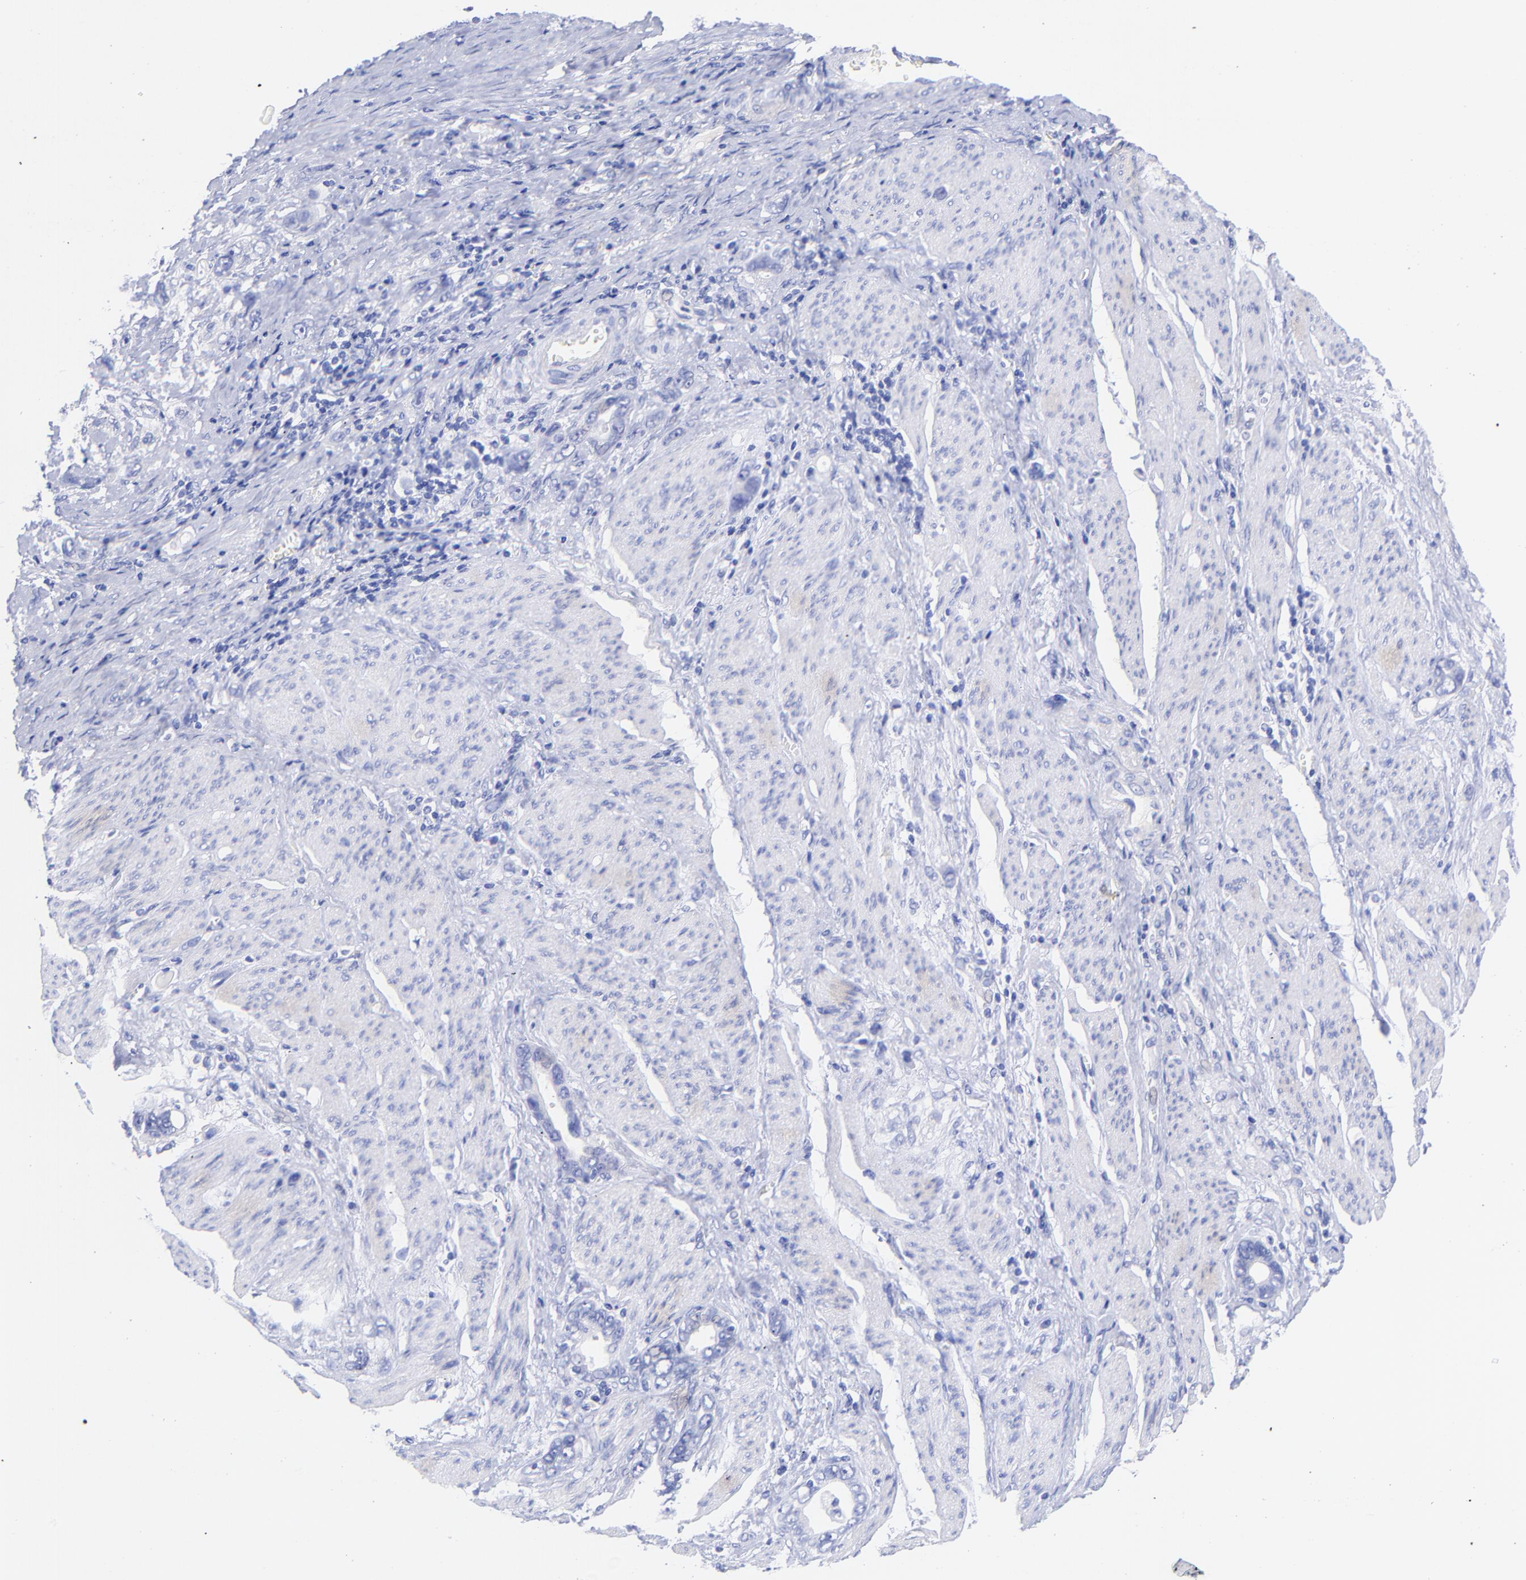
{"staining": {"intensity": "negative", "quantity": "none", "location": "none"}, "tissue": "stomach cancer", "cell_type": "Tumor cells", "image_type": "cancer", "snomed": [{"axis": "morphology", "description": "Adenocarcinoma, NOS"}, {"axis": "topography", "description": "Stomach"}], "caption": "High magnification brightfield microscopy of stomach adenocarcinoma stained with DAB (3,3'-diaminobenzidine) (brown) and counterstained with hematoxylin (blue): tumor cells show no significant staining. Nuclei are stained in blue.", "gene": "GPHN", "patient": {"sex": "male", "age": 78}}